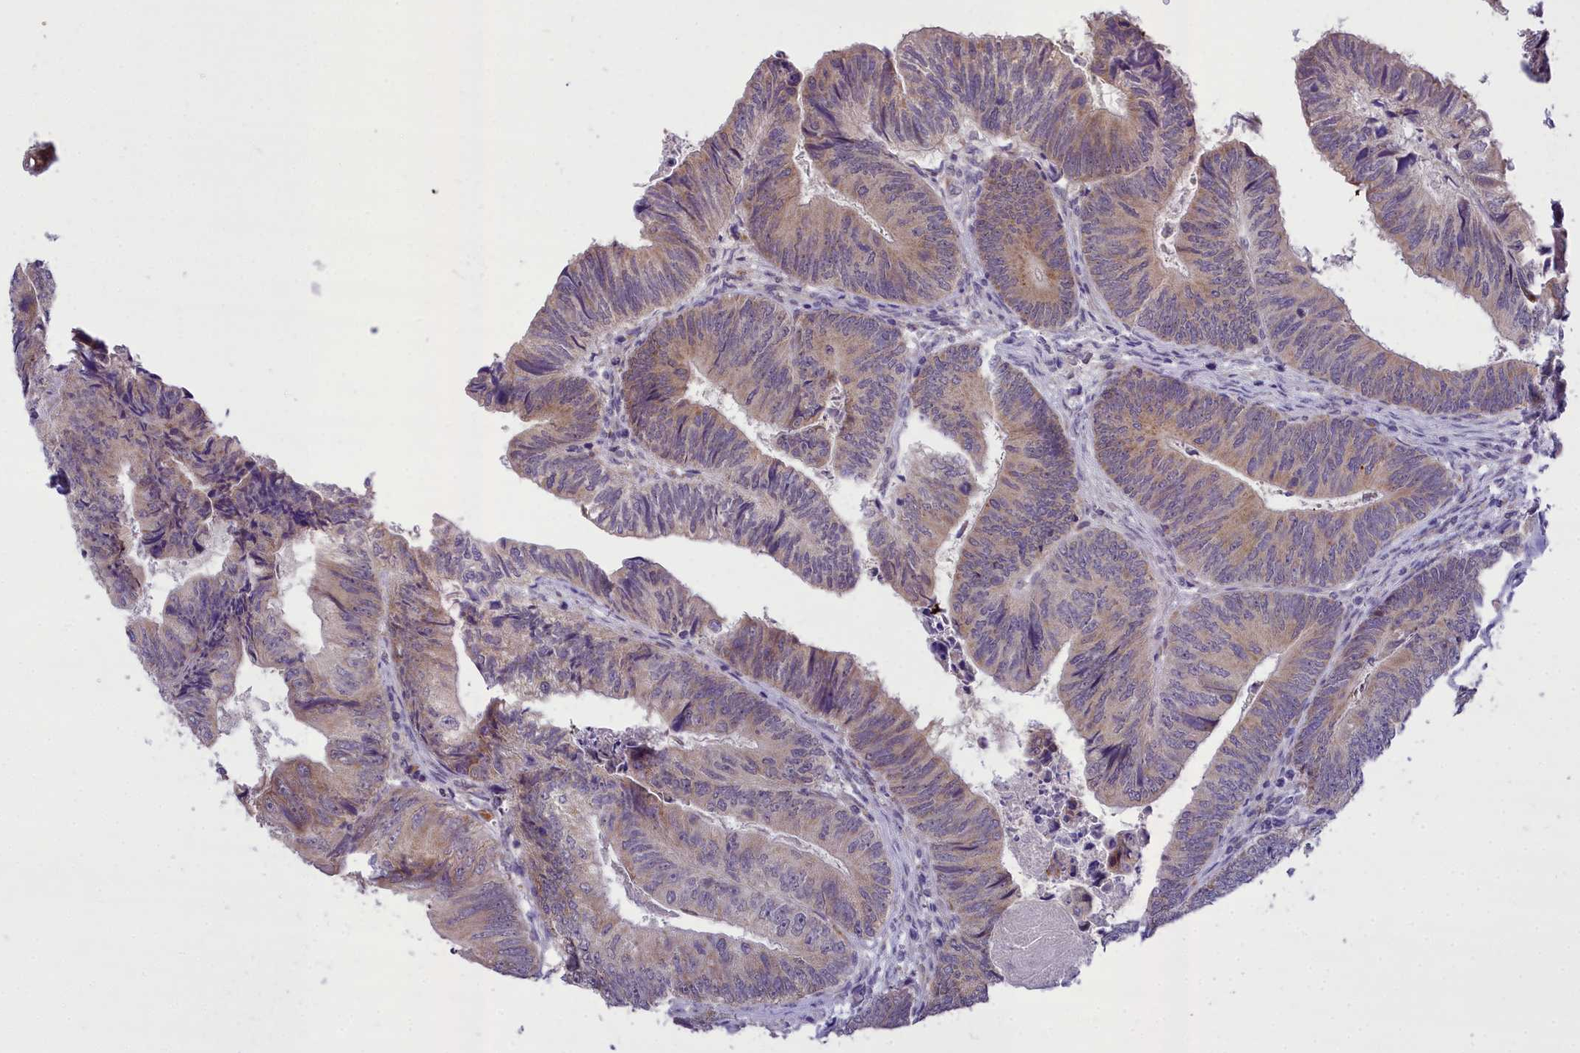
{"staining": {"intensity": "moderate", "quantity": "<25%", "location": "cytoplasmic/membranous"}, "tissue": "colorectal cancer", "cell_type": "Tumor cells", "image_type": "cancer", "snomed": [{"axis": "morphology", "description": "Adenocarcinoma, NOS"}, {"axis": "topography", "description": "Colon"}], "caption": "Protein expression analysis of colorectal cancer (adenocarcinoma) reveals moderate cytoplasmic/membranous positivity in approximately <25% of tumor cells. (Brightfield microscopy of DAB IHC at high magnification).", "gene": "MIIP", "patient": {"sex": "female", "age": 67}}